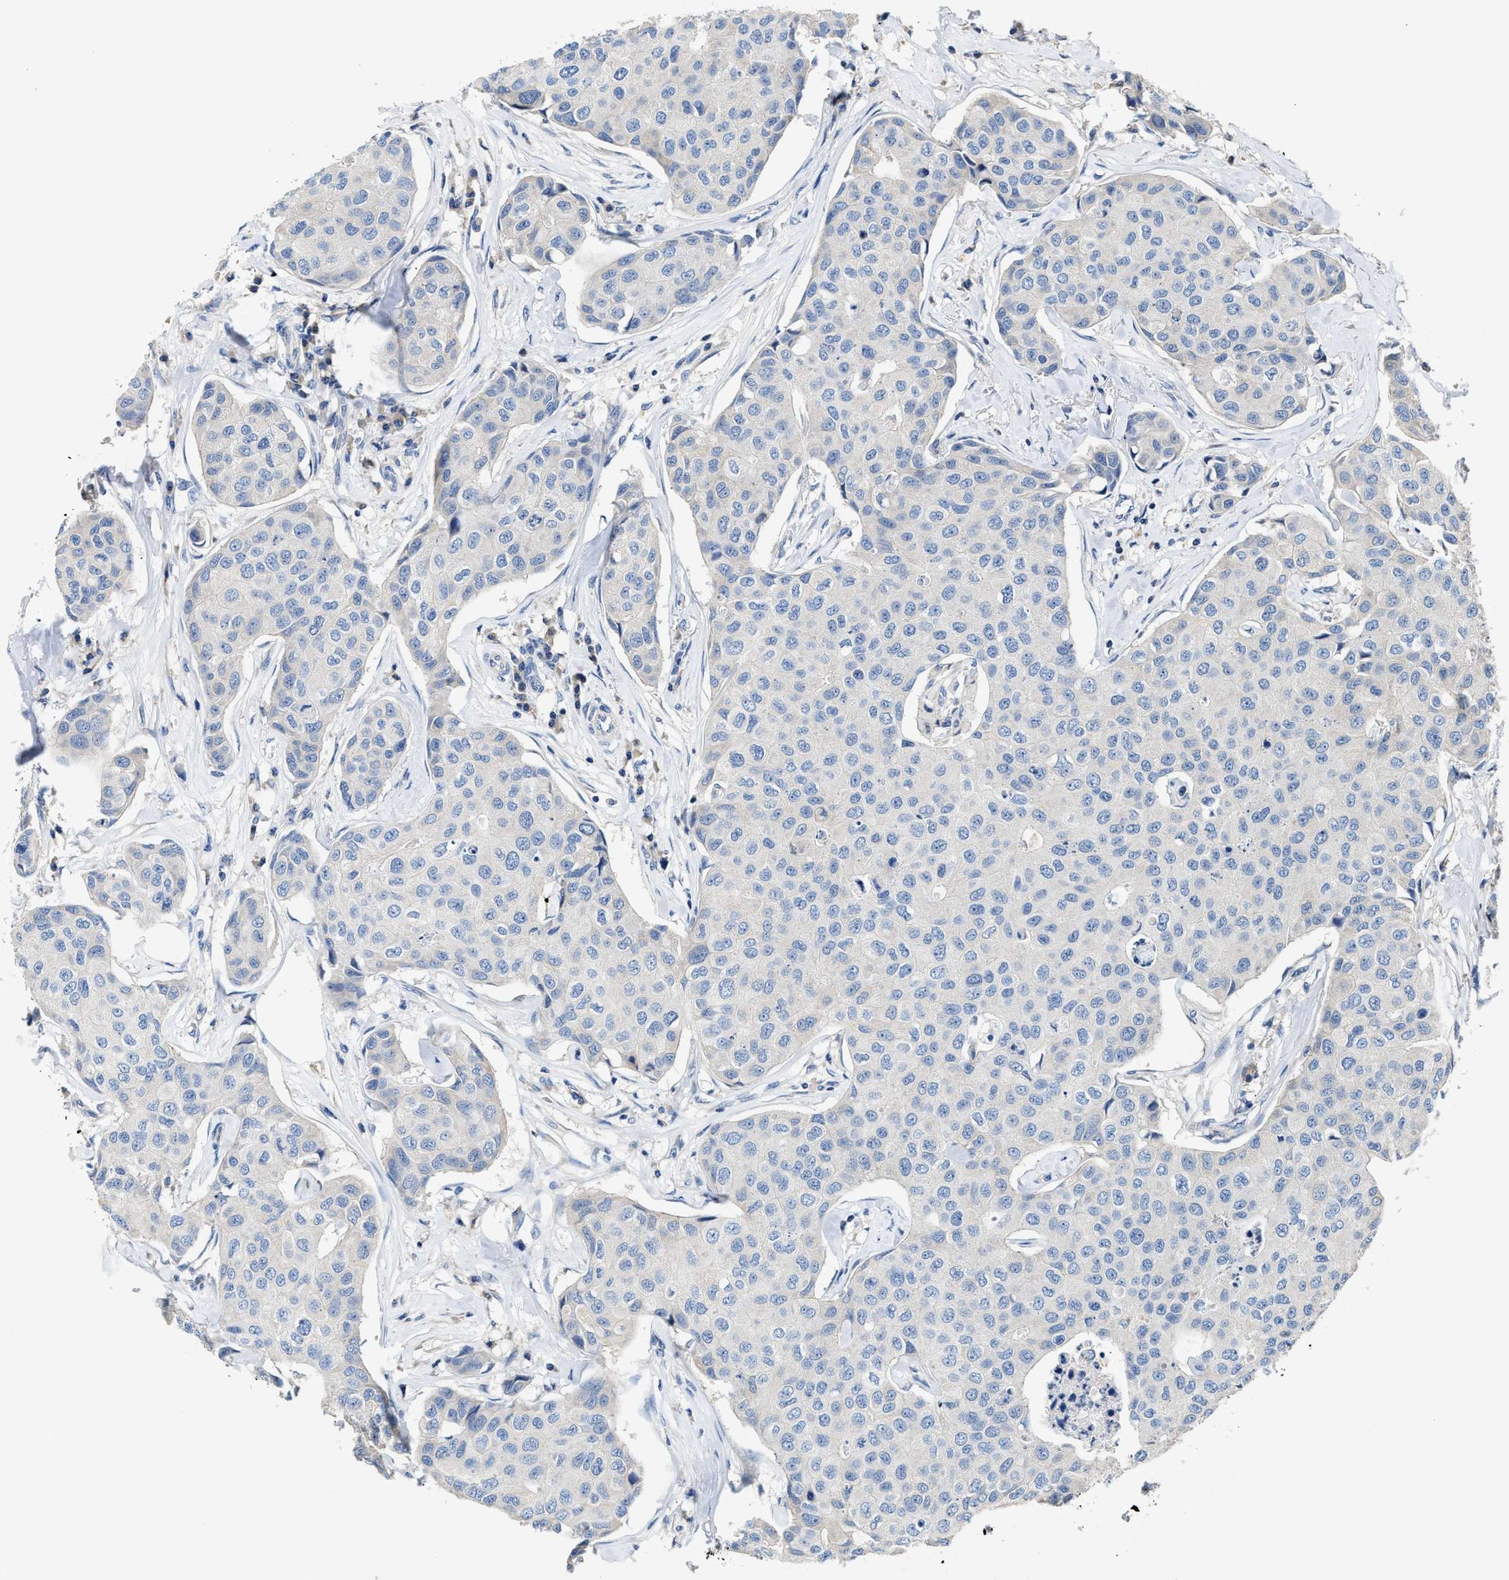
{"staining": {"intensity": "negative", "quantity": "none", "location": "none"}, "tissue": "breast cancer", "cell_type": "Tumor cells", "image_type": "cancer", "snomed": [{"axis": "morphology", "description": "Duct carcinoma"}, {"axis": "topography", "description": "Breast"}], "caption": "Immunohistochemistry (IHC) of human invasive ductal carcinoma (breast) demonstrates no staining in tumor cells.", "gene": "IL17RC", "patient": {"sex": "female", "age": 80}}